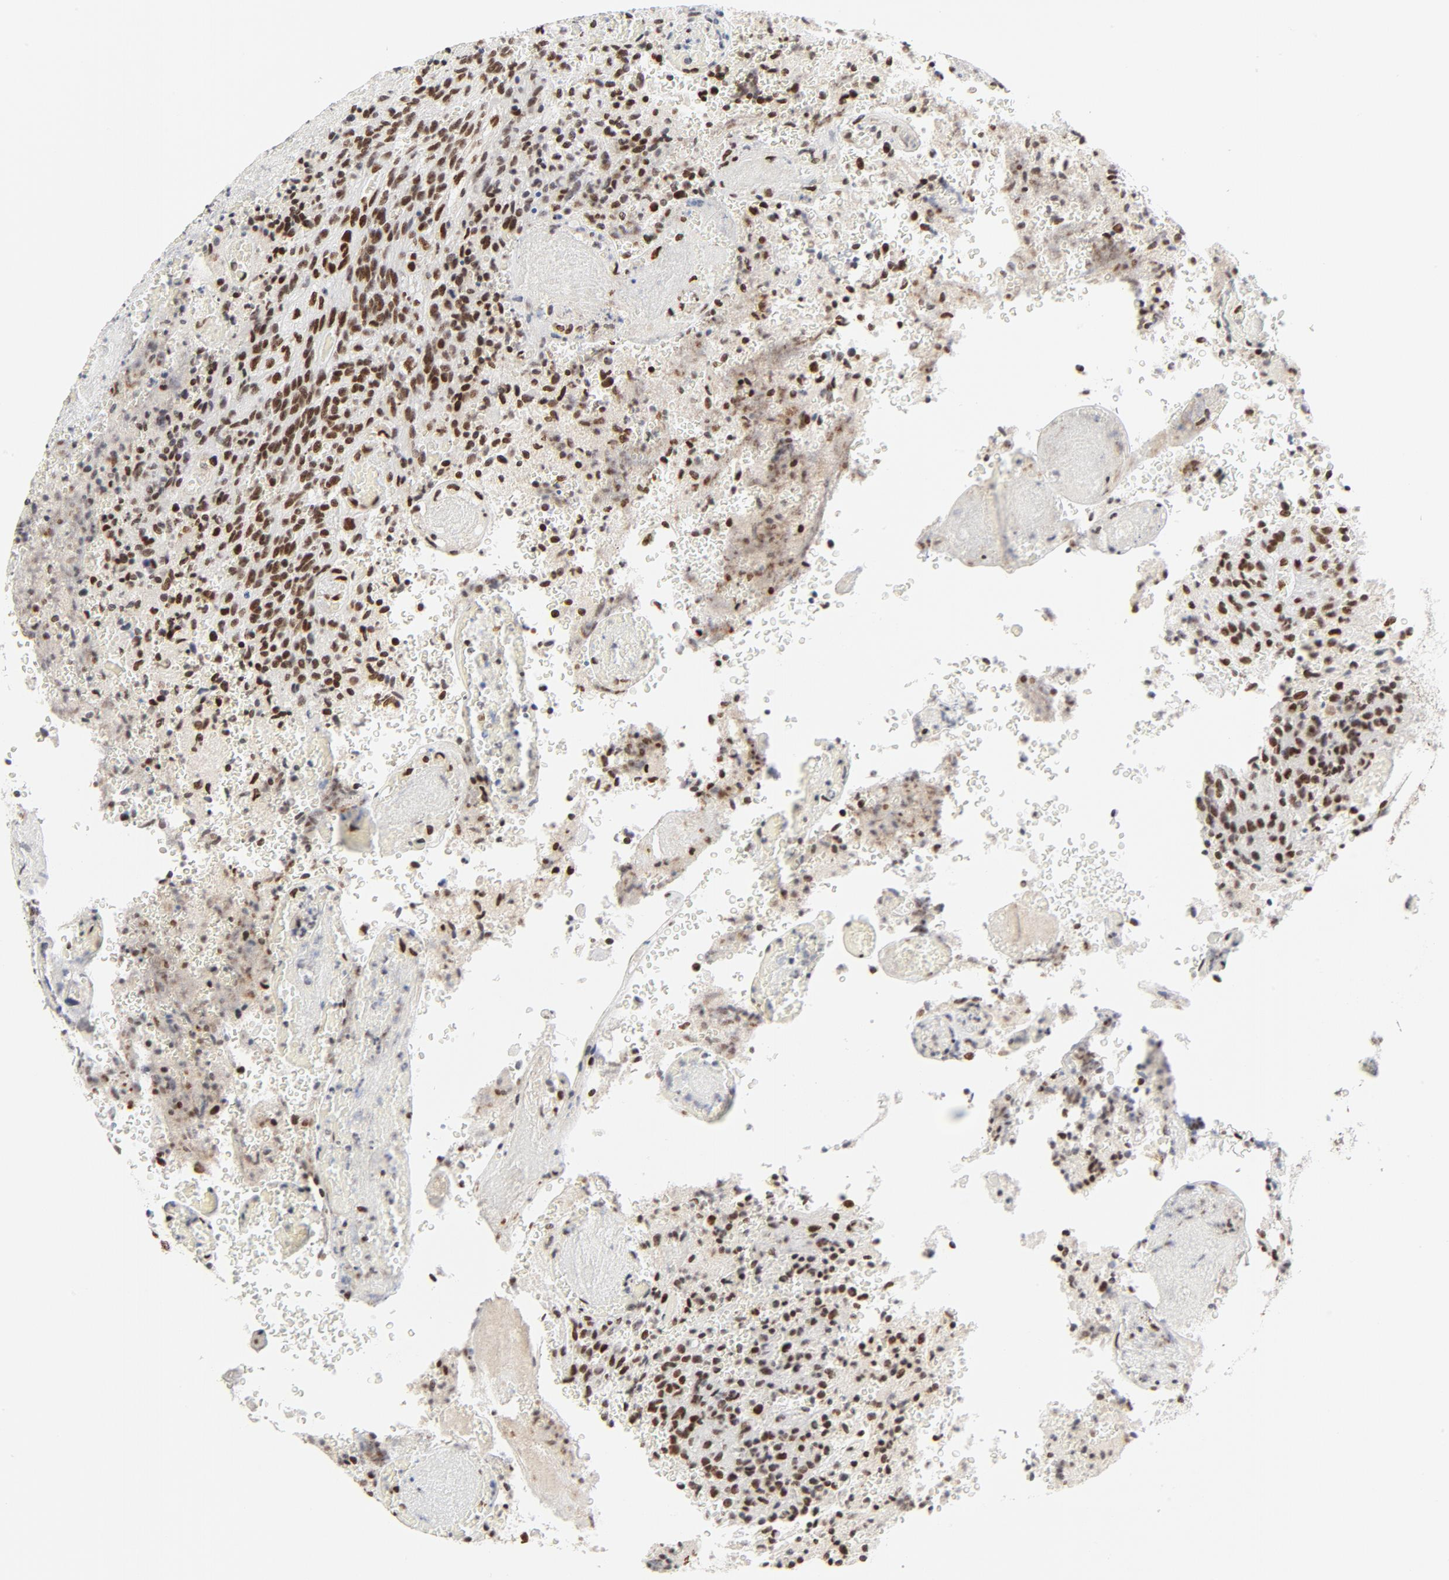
{"staining": {"intensity": "moderate", "quantity": ">75%", "location": "nuclear"}, "tissue": "glioma", "cell_type": "Tumor cells", "image_type": "cancer", "snomed": [{"axis": "morphology", "description": "Normal tissue, NOS"}, {"axis": "morphology", "description": "Glioma, malignant, High grade"}, {"axis": "topography", "description": "Cerebral cortex"}], "caption": "A brown stain labels moderate nuclear staining of a protein in human glioma tumor cells.", "gene": "GTF2H1", "patient": {"sex": "male", "age": 56}}